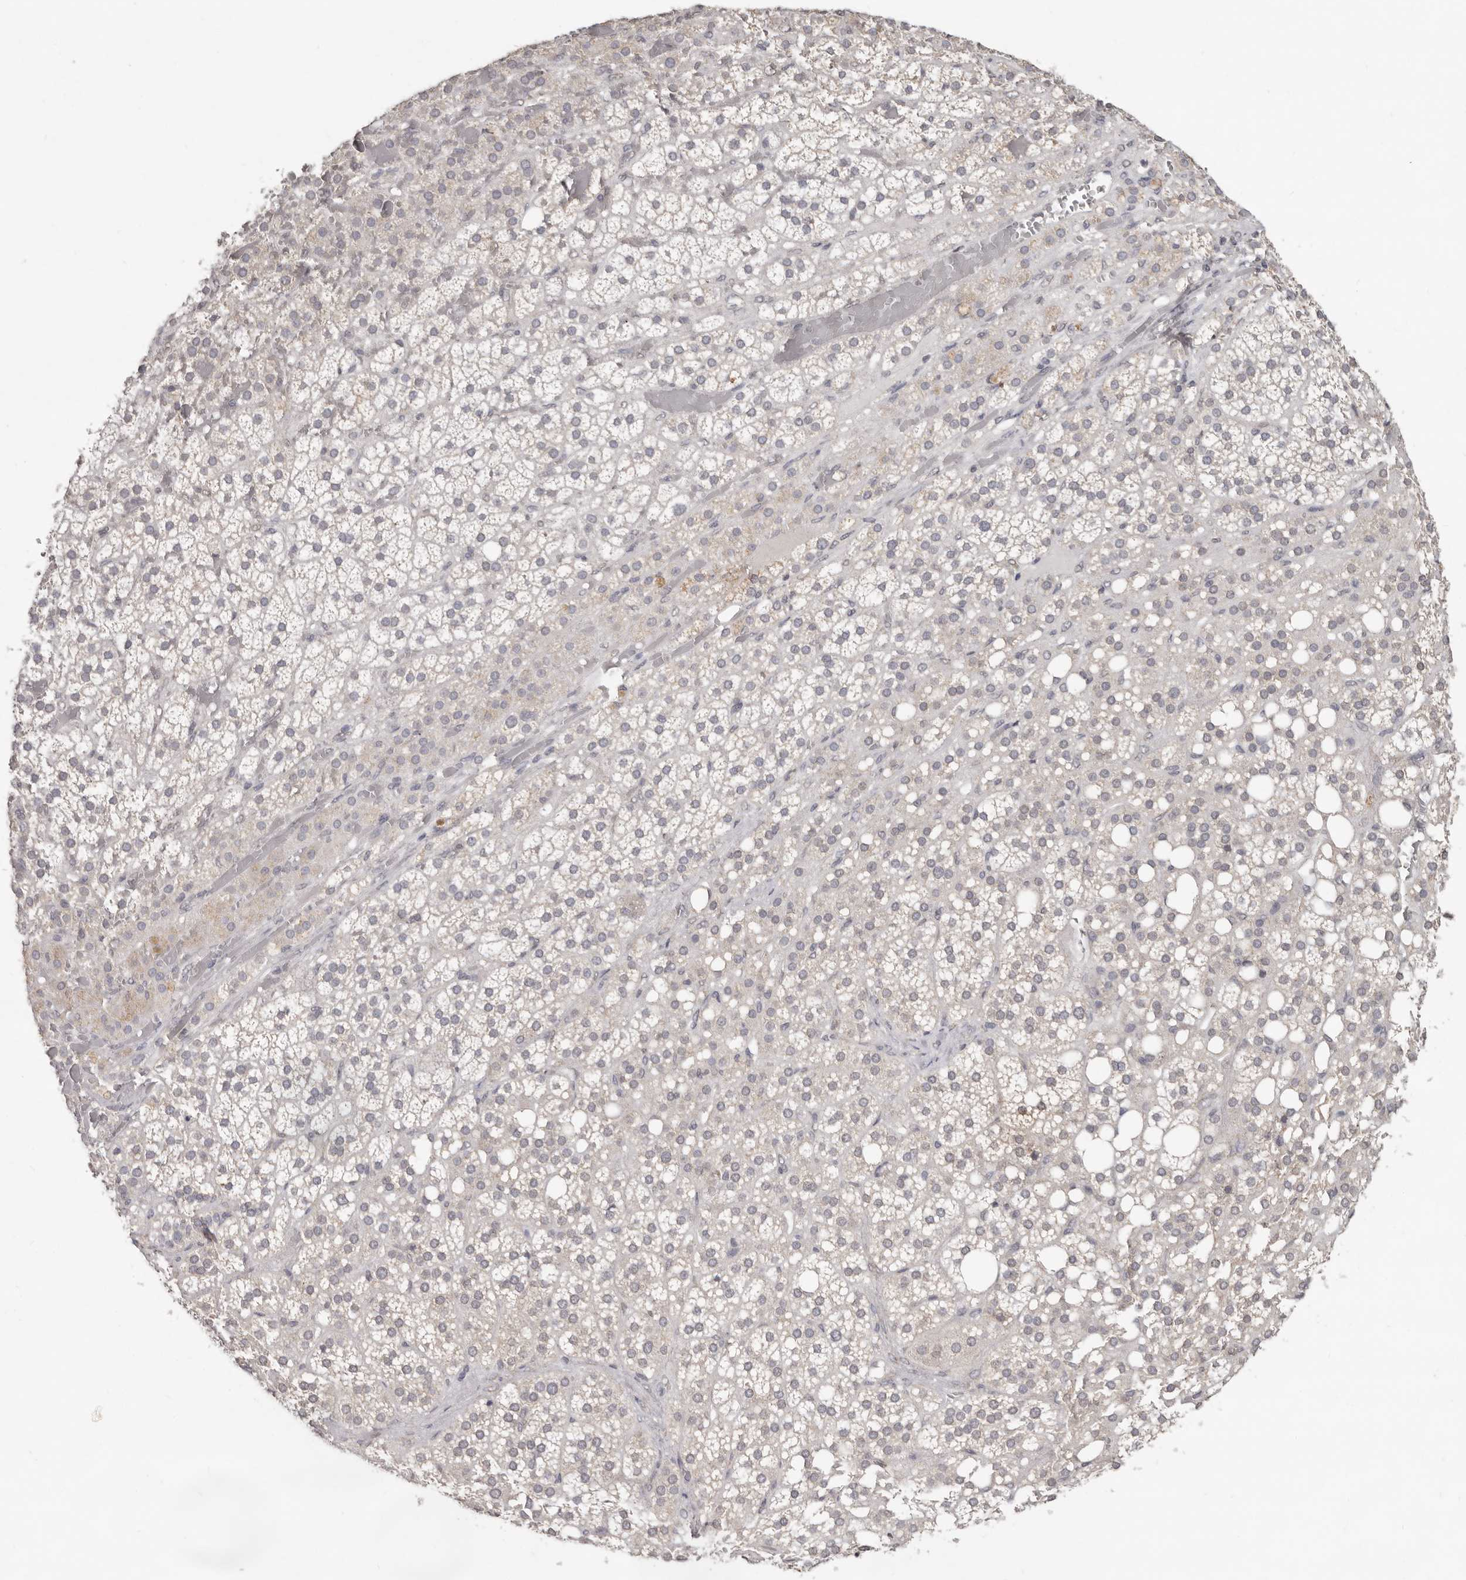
{"staining": {"intensity": "moderate", "quantity": "<25%", "location": "cytoplasmic/membranous"}, "tissue": "adrenal gland", "cell_type": "Glandular cells", "image_type": "normal", "snomed": [{"axis": "morphology", "description": "Normal tissue, NOS"}, {"axis": "topography", "description": "Adrenal gland"}], "caption": "Protein analysis of benign adrenal gland shows moderate cytoplasmic/membranous positivity in about <25% of glandular cells.", "gene": "LINGO2", "patient": {"sex": "female", "age": 59}}